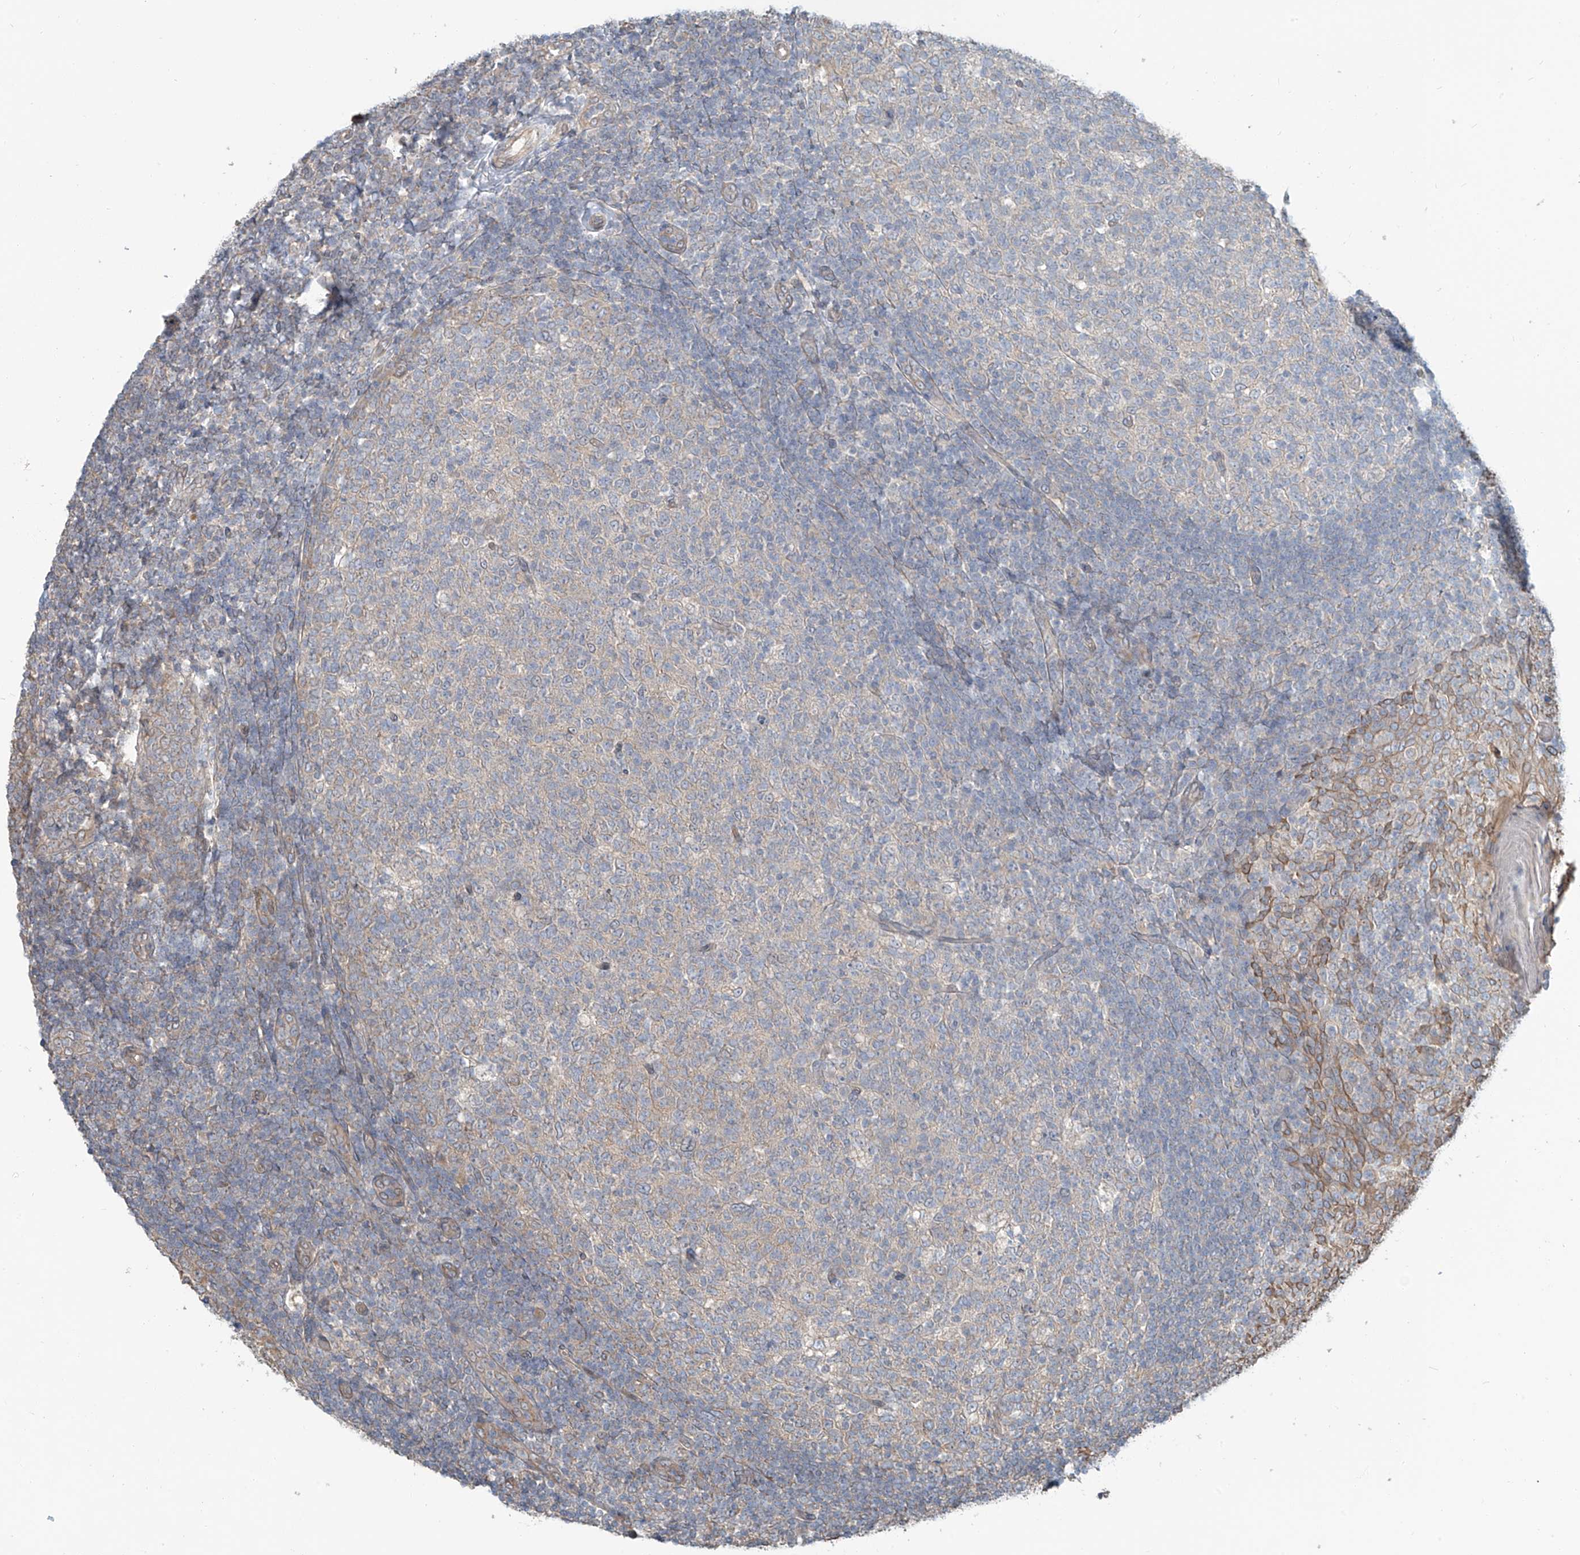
{"staining": {"intensity": "negative", "quantity": "none", "location": "none"}, "tissue": "tonsil", "cell_type": "Germinal center cells", "image_type": "normal", "snomed": [{"axis": "morphology", "description": "Normal tissue, NOS"}, {"axis": "topography", "description": "Tonsil"}], "caption": "The photomicrograph shows no staining of germinal center cells in unremarkable tonsil.", "gene": "CEP162", "patient": {"sex": "female", "age": 19}}